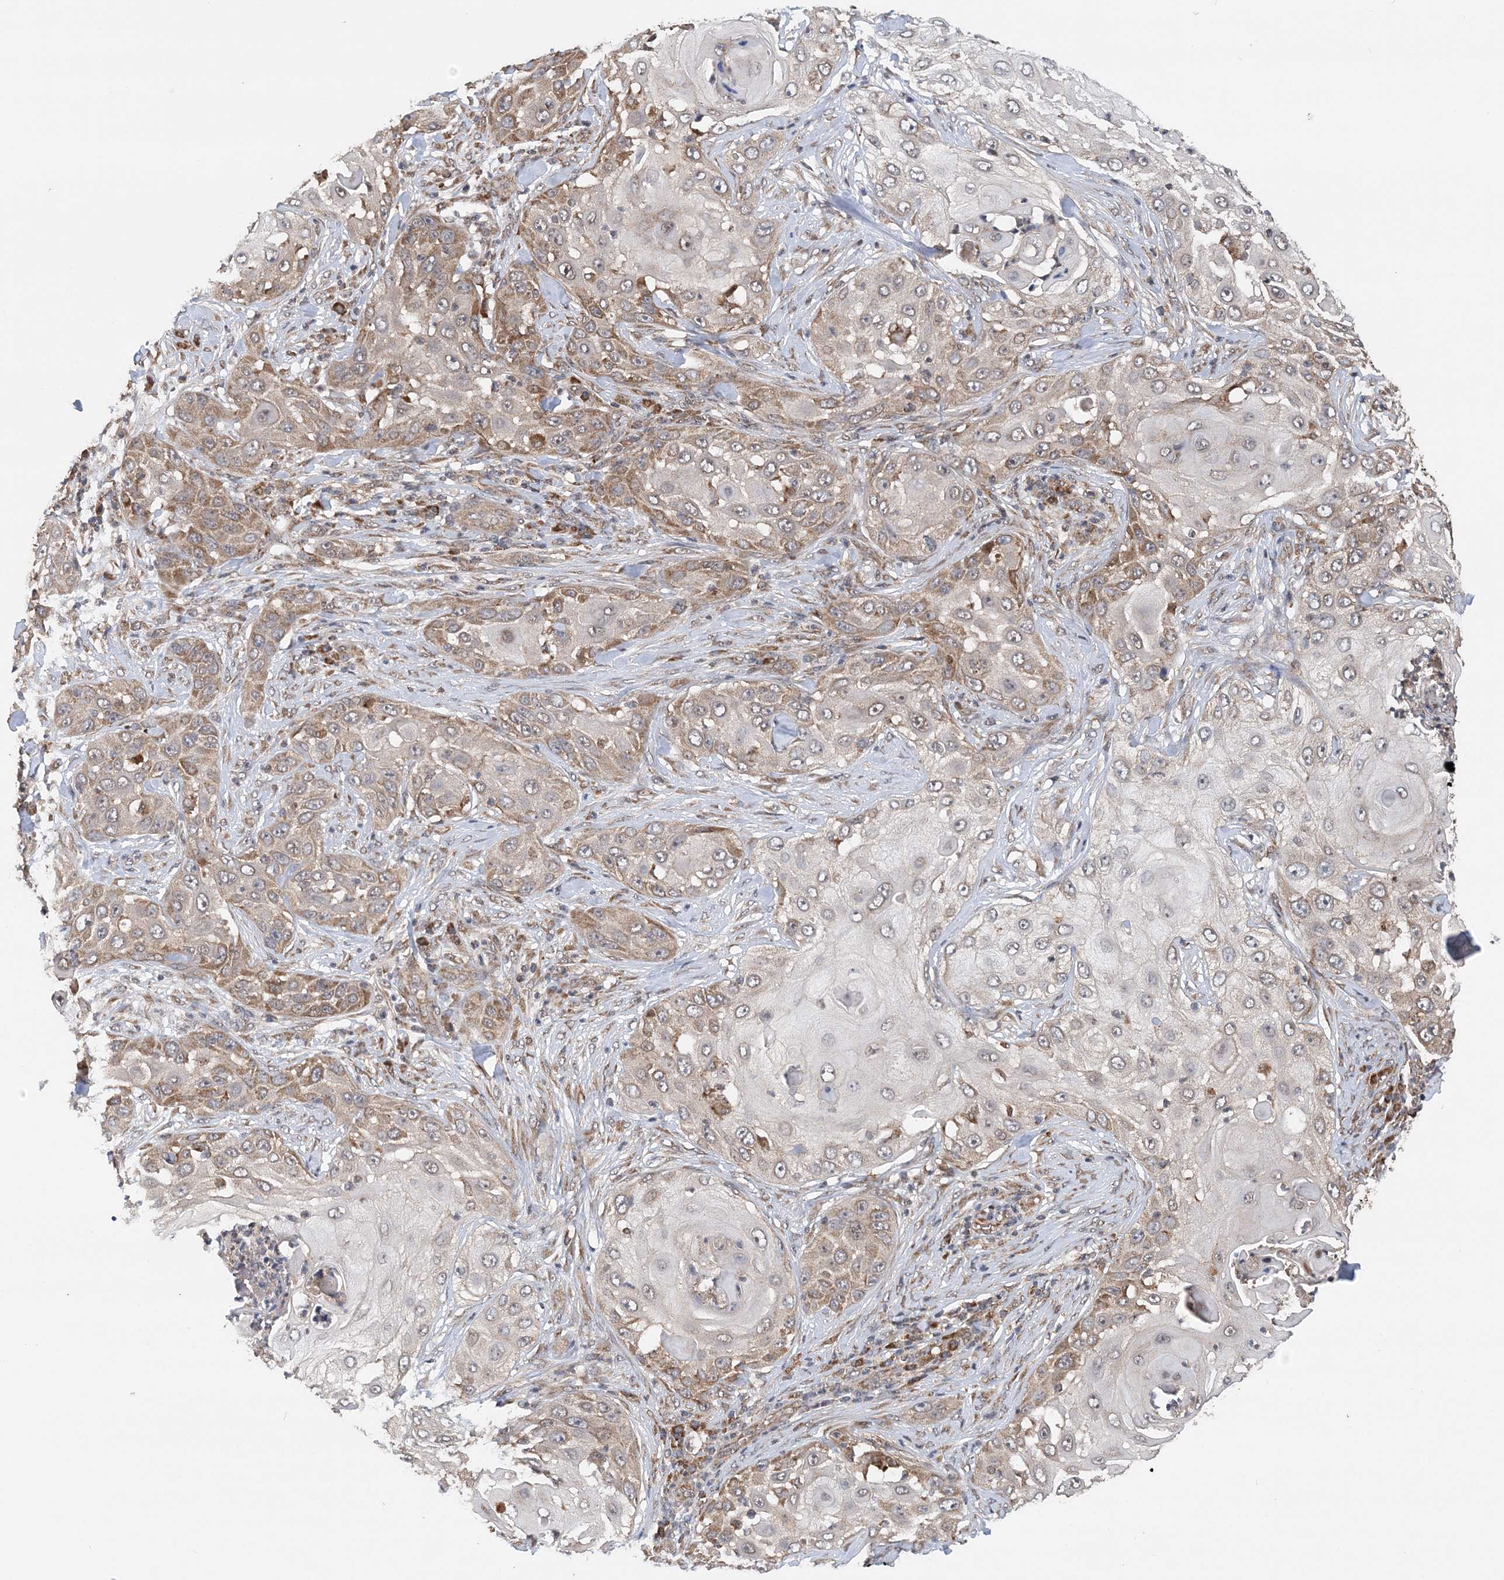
{"staining": {"intensity": "moderate", "quantity": "25%-75%", "location": "cytoplasmic/membranous"}, "tissue": "skin cancer", "cell_type": "Tumor cells", "image_type": "cancer", "snomed": [{"axis": "morphology", "description": "Squamous cell carcinoma, NOS"}, {"axis": "topography", "description": "Skin"}], "caption": "DAB immunohistochemical staining of squamous cell carcinoma (skin) demonstrates moderate cytoplasmic/membranous protein positivity in approximately 25%-75% of tumor cells.", "gene": "PCBP1", "patient": {"sex": "female", "age": 44}}